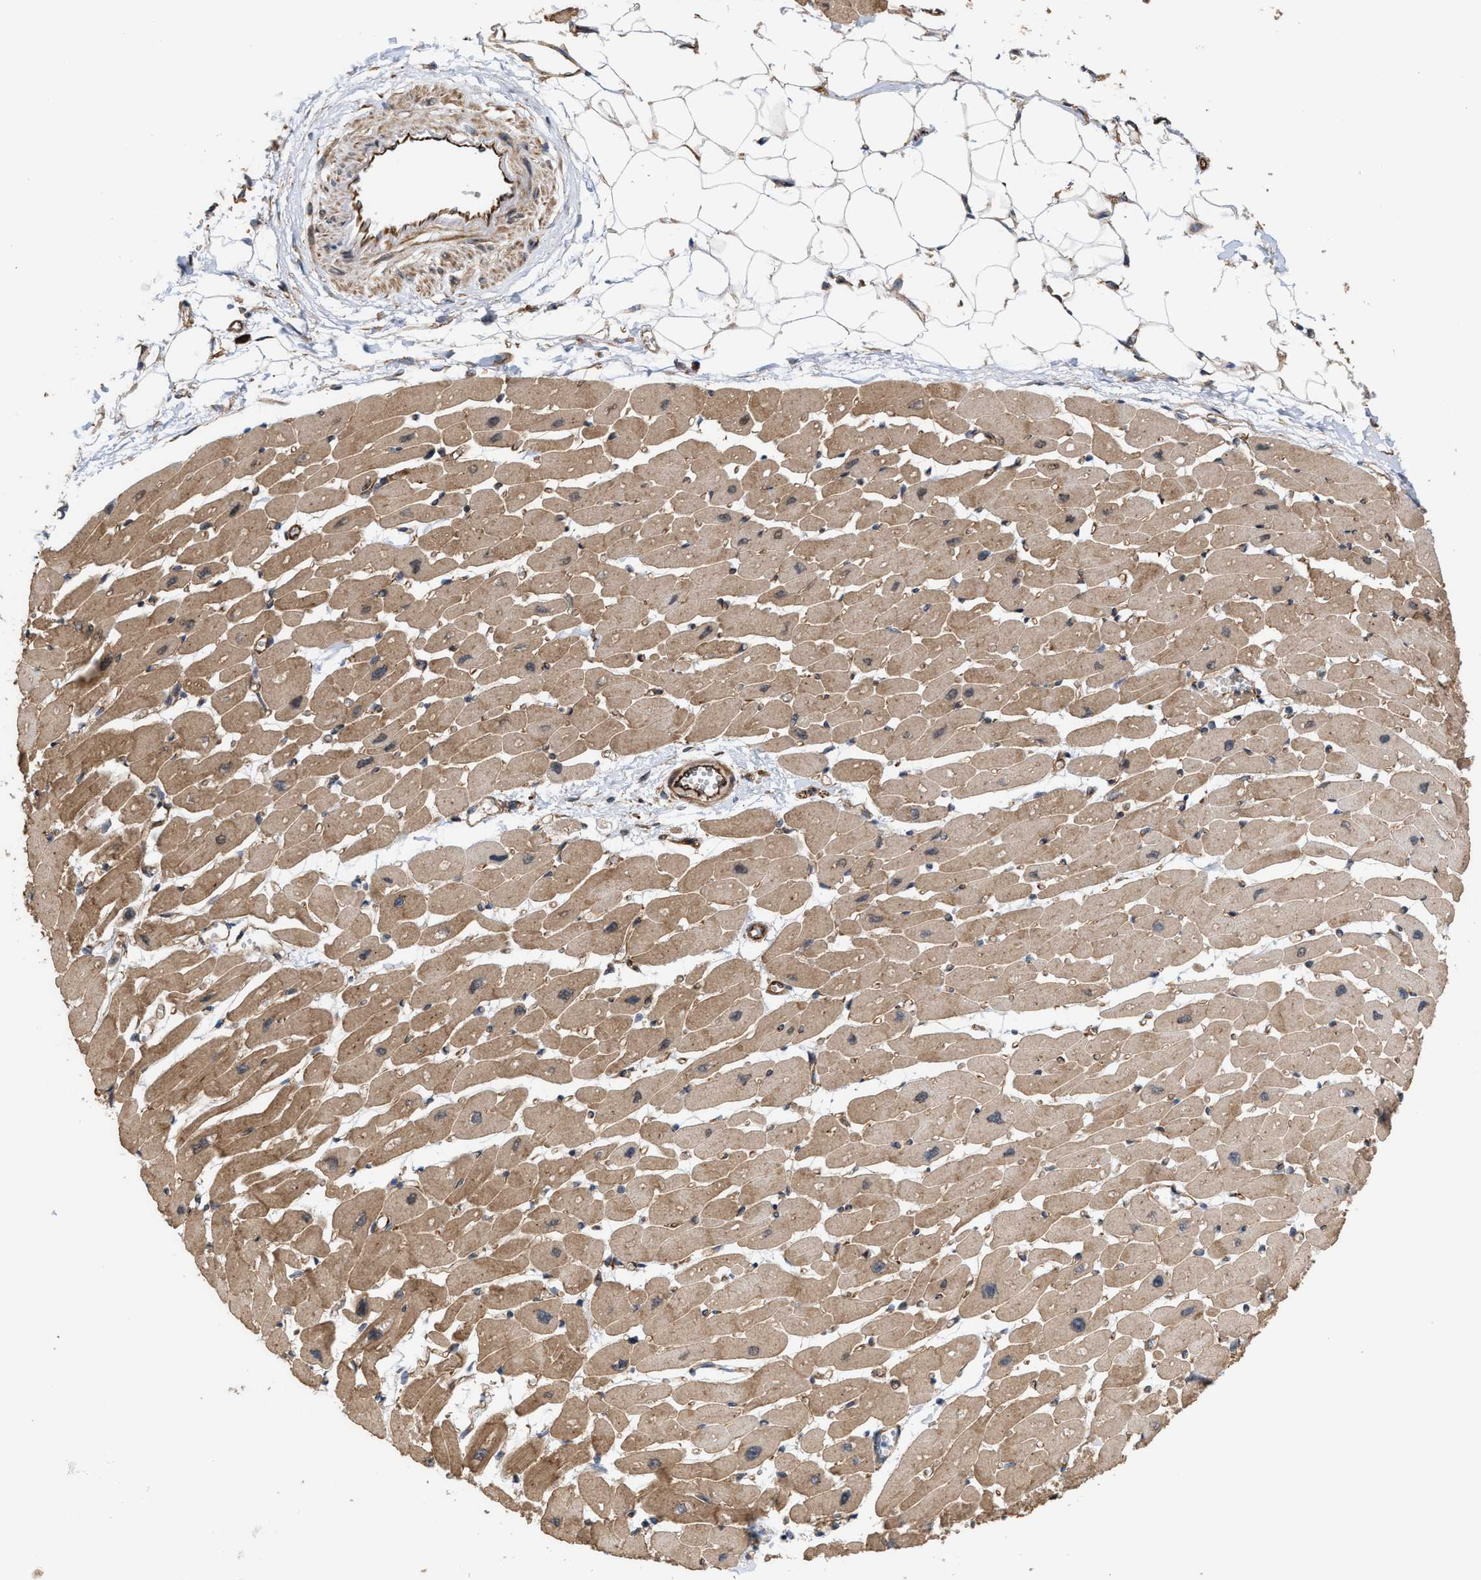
{"staining": {"intensity": "moderate", "quantity": ">75%", "location": "cytoplasmic/membranous"}, "tissue": "heart muscle", "cell_type": "Cardiomyocytes", "image_type": "normal", "snomed": [{"axis": "morphology", "description": "Normal tissue, NOS"}, {"axis": "topography", "description": "Heart"}], "caption": "About >75% of cardiomyocytes in benign heart muscle show moderate cytoplasmic/membranous protein staining as visualized by brown immunohistochemical staining.", "gene": "EPS15L1", "patient": {"sex": "female", "age": 54}}